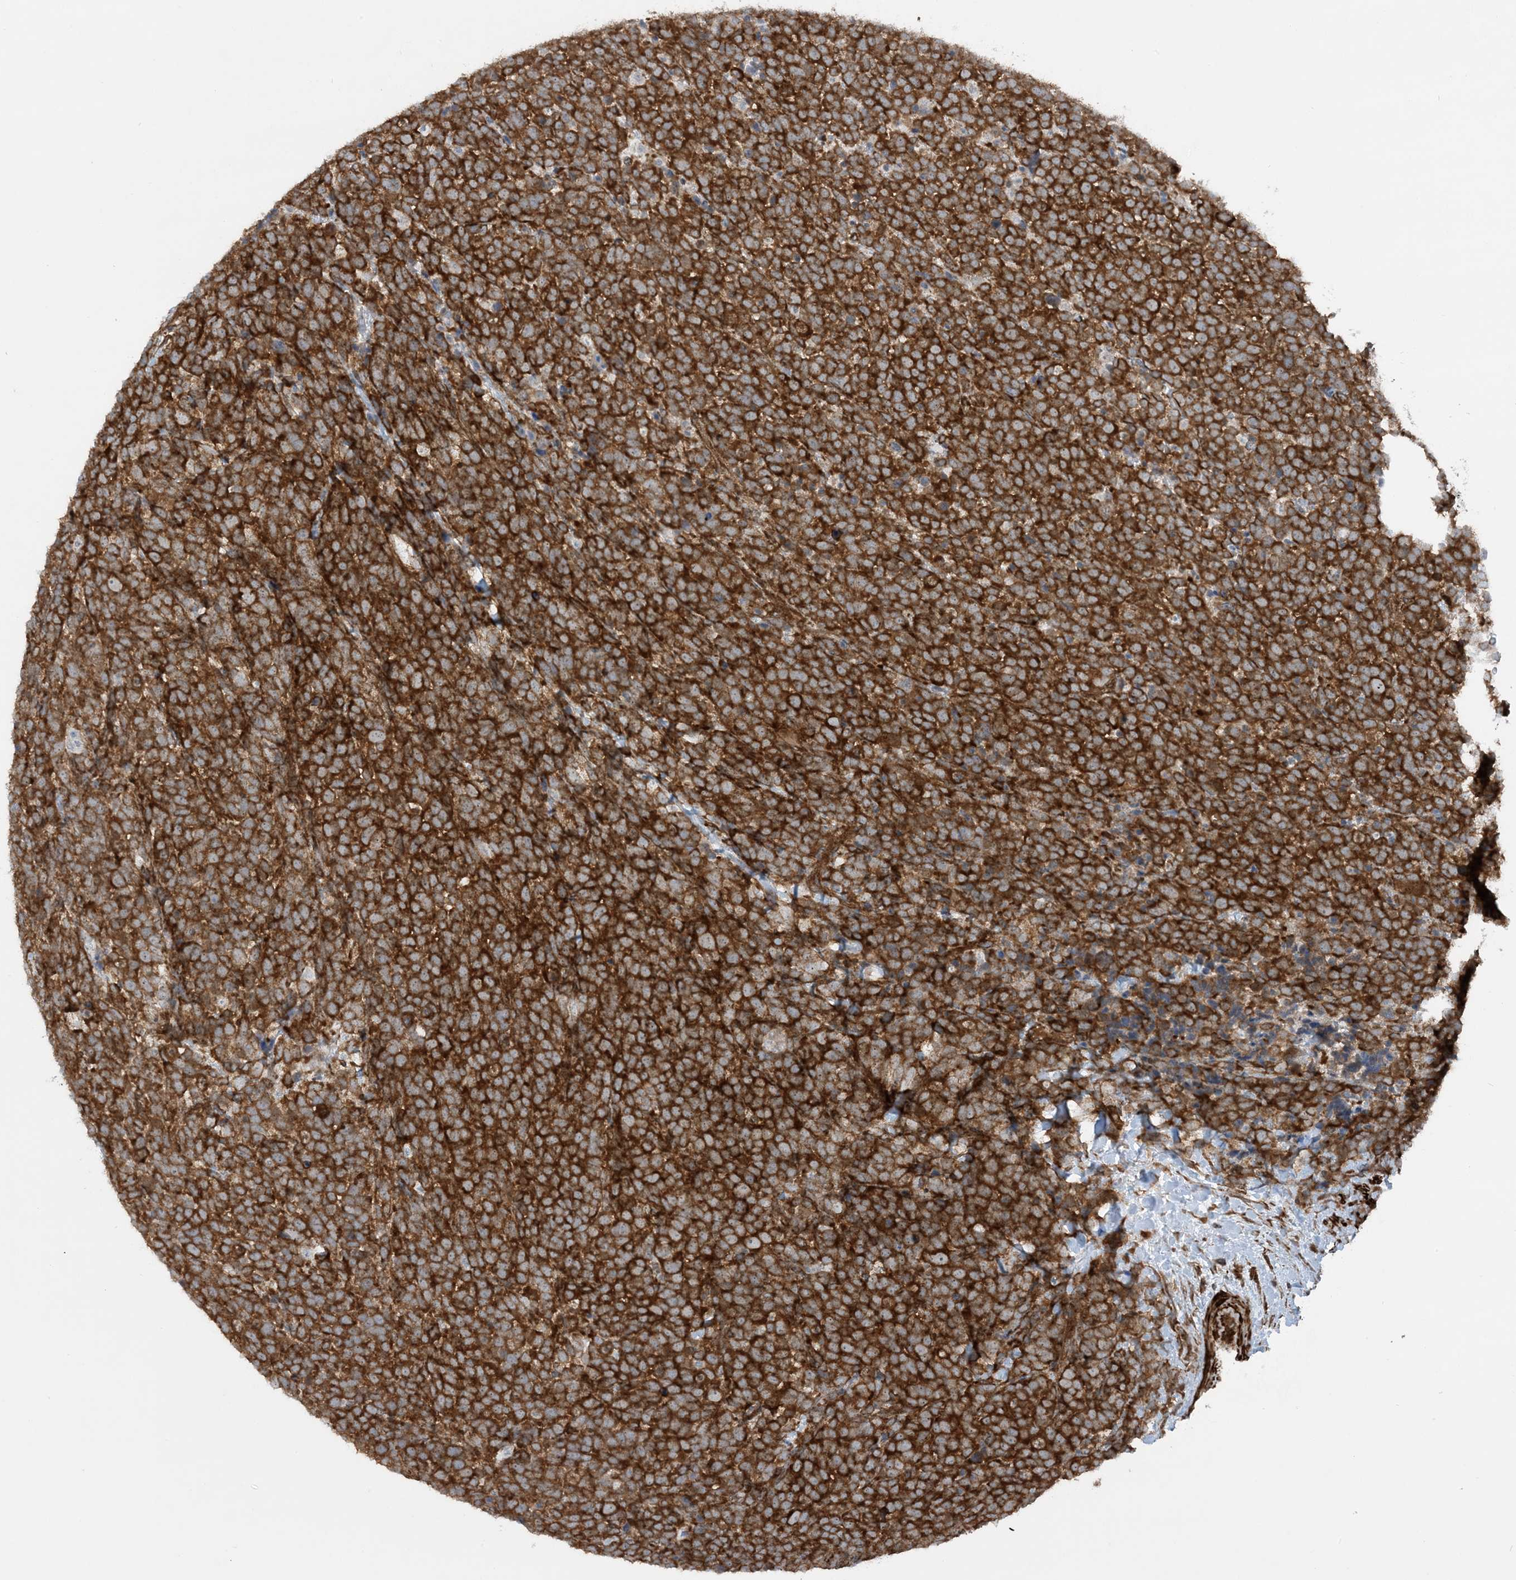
{"staining": {"intensity": "strong", "quantity": ">75%", "location": "cytoplasmic/membranous"}, "tissue": "urothelial cancer", "cell_type": "Tumor cells", "image_type": "cancer", "snomed": [{"axis": "morphology", "description": "Urothelial carcinoma, High grade"}, {"axis": "topography", "description": "Urinary bladder"}], "caption": "The histopathology image shows staining of urothelial carcinoma (high-grade), revealing strong cytoplasmic/membranous protein positivity (brown color) within tumor cells.", "gene": "STAM2", "patient": {"sex": "female", "age": 82}}